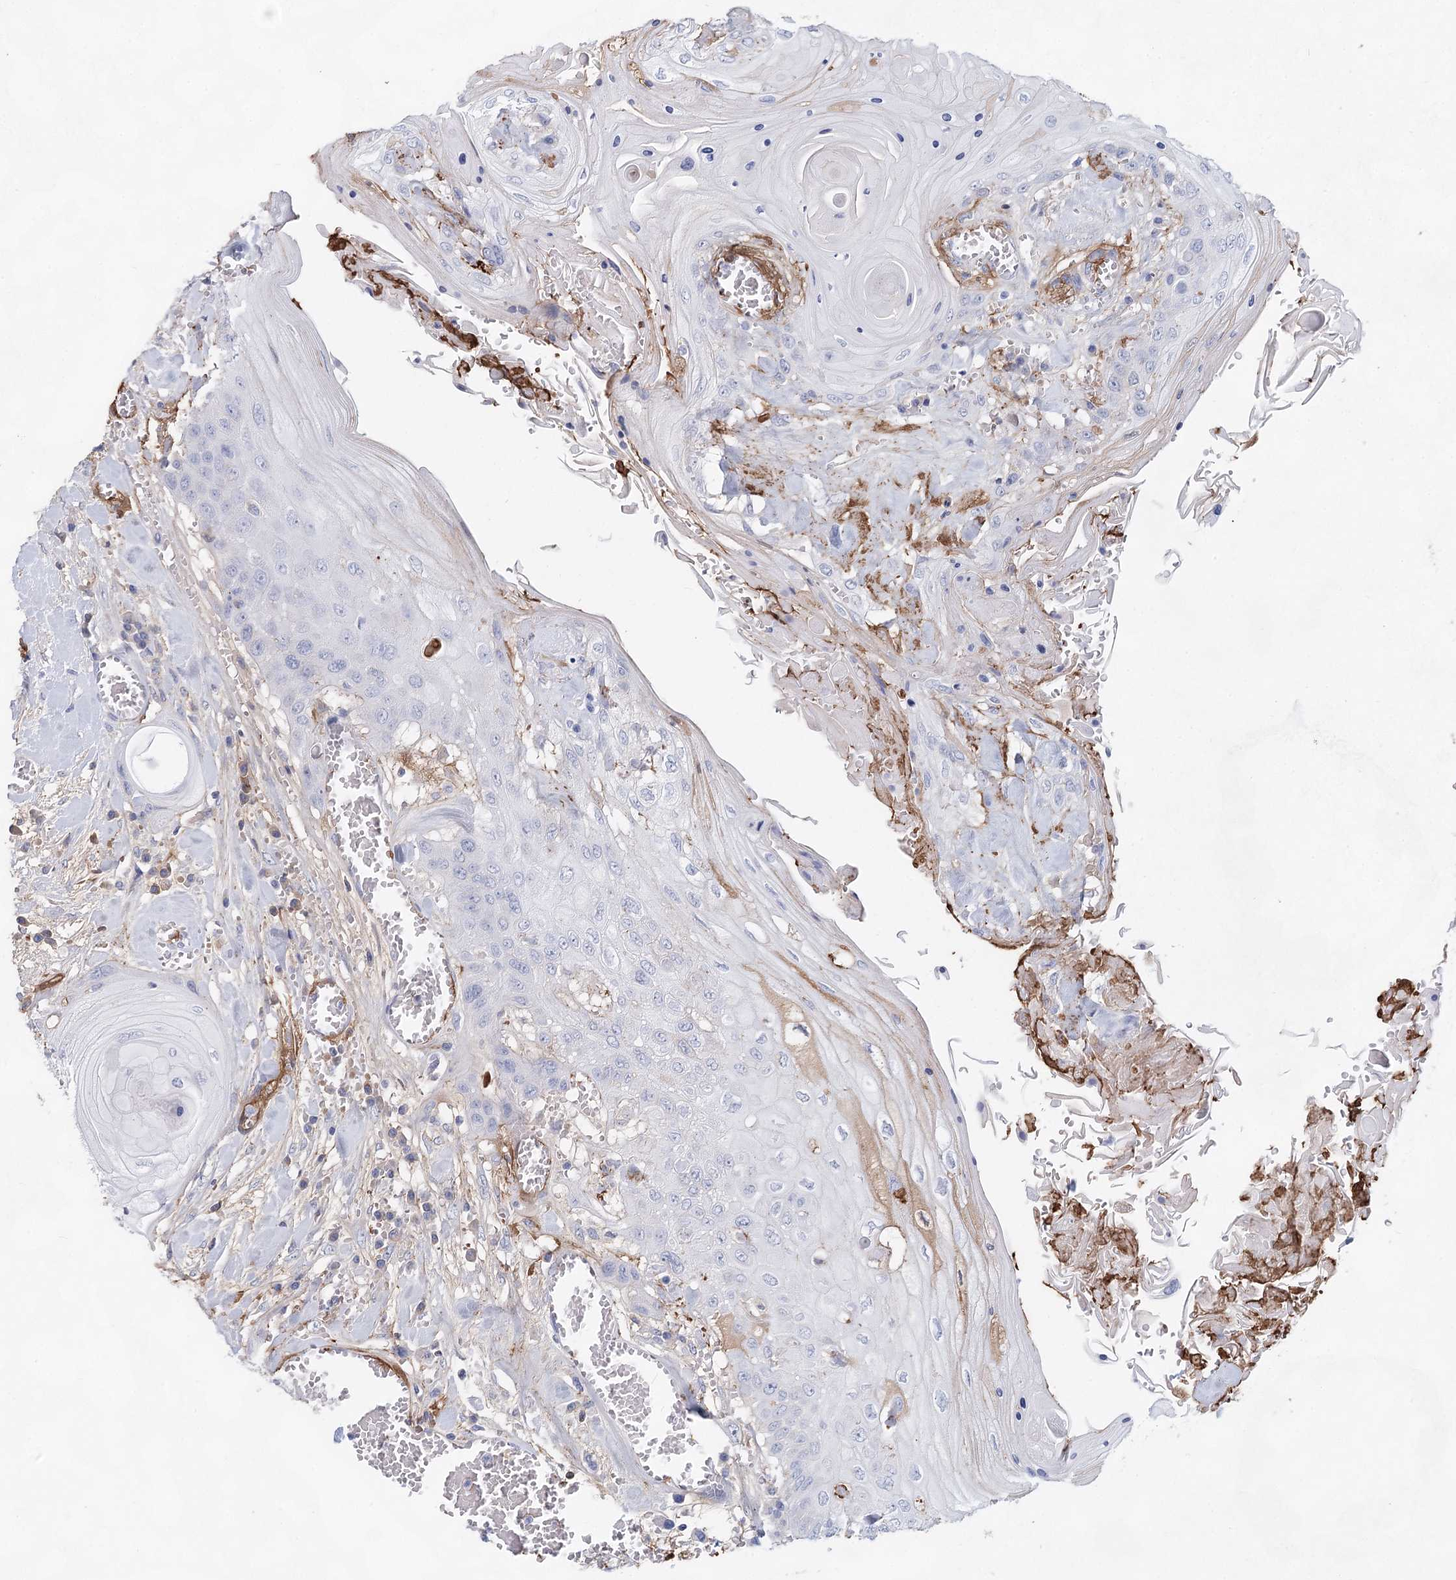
{"staining": {"intensity": "negative", "quantity": "none", "location": "none"}, "tissue": "head and neck cancer", "cell_type": "Tumor cells", "image_type": "cancer", "snomed": [{"axis": "morphology", "description": "Squamous cell carcinoma, NOS"}, {"axis": "topography", "description": "Head-Neck"}], "caption": "Immunohistochemical staining of human head and neck cancer (squamous cell carcinoma) shows no significant positivity in tumor cells. (IHC, brightfield microscopy, high magnification).", "gene": "TASOR2", "patient": {"sex": "female", "age": 43}}